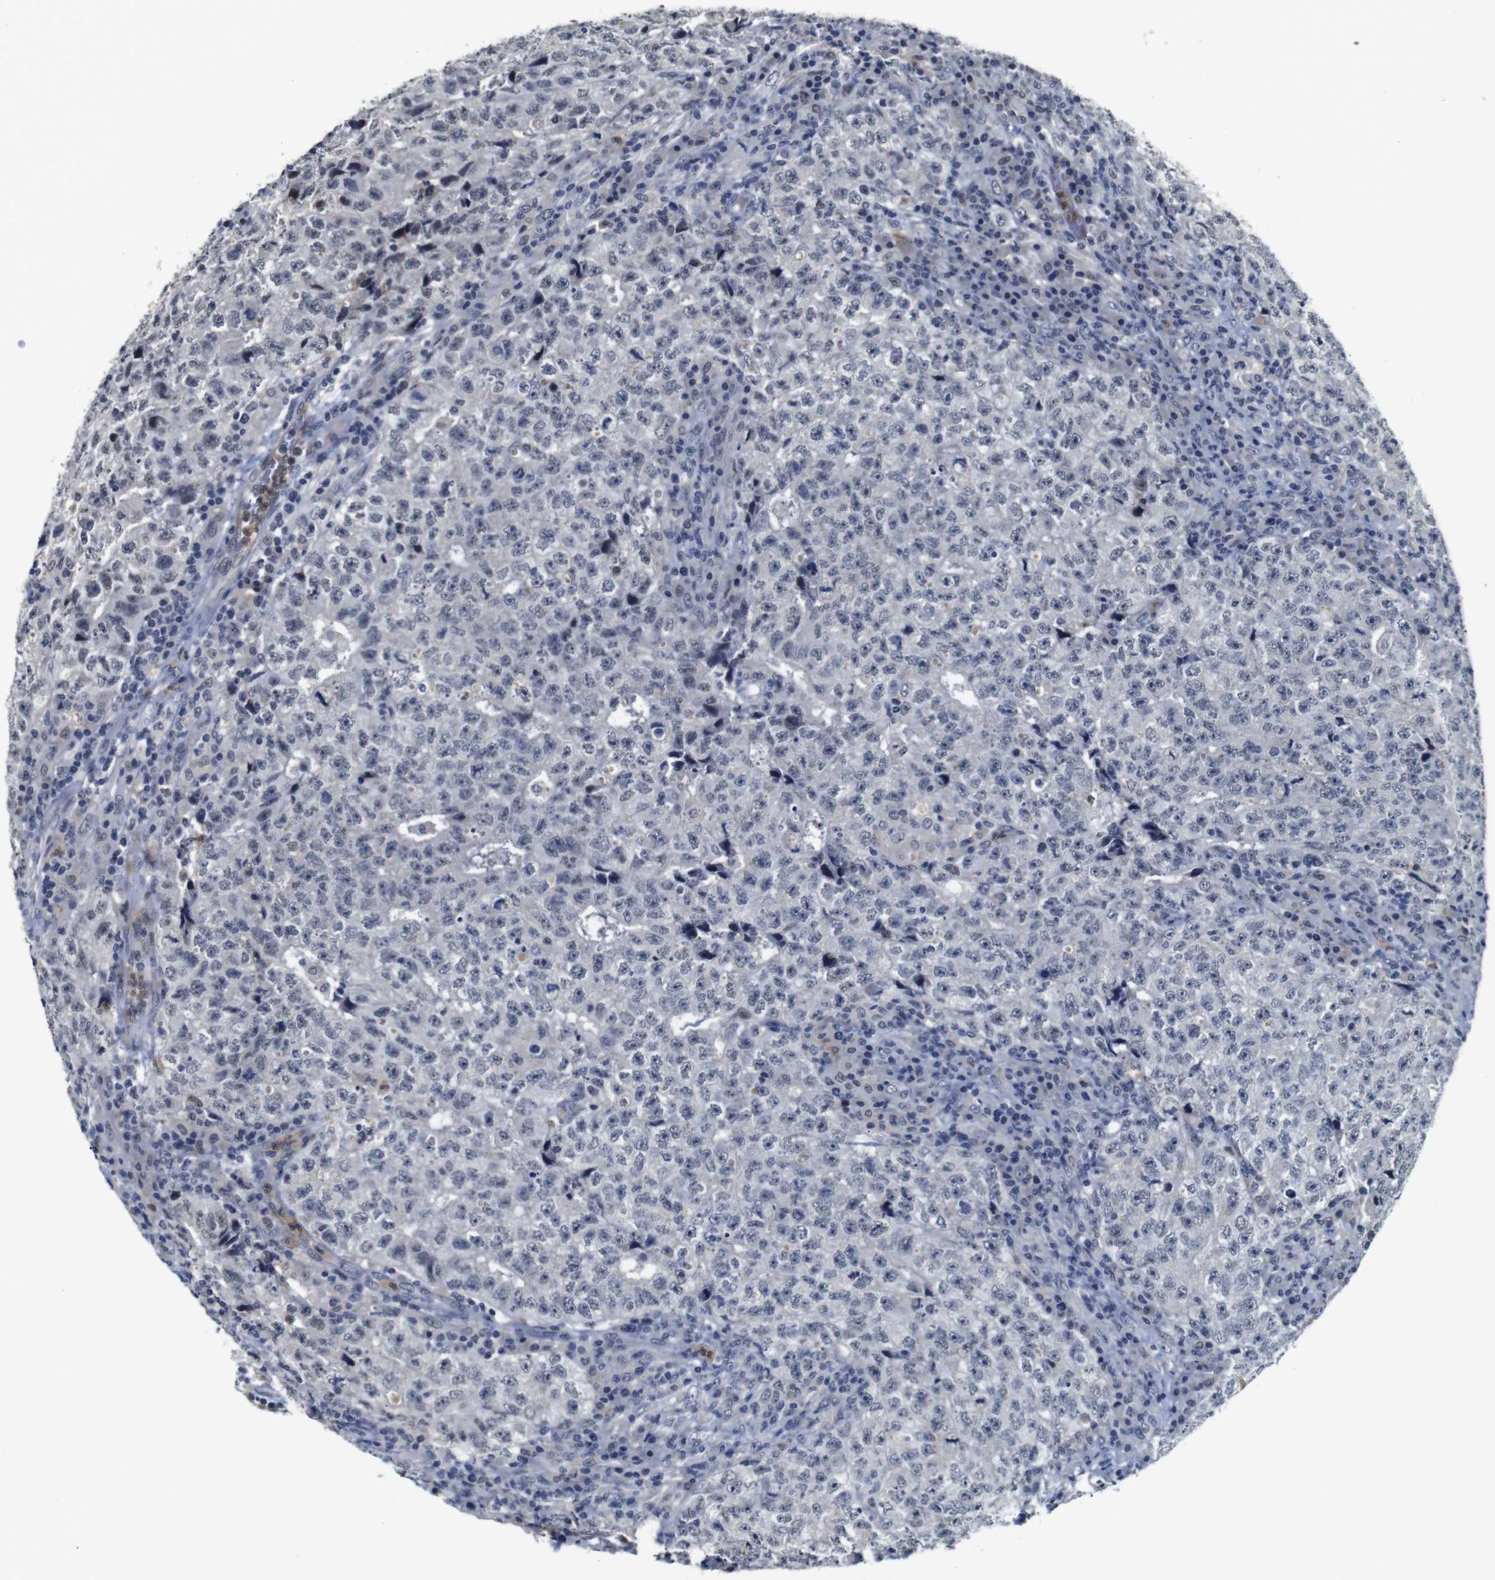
{"staining": {"intensity": "negative", "quantity": "none", "location": "none"}, "tissue": "testis cancer", "cell_type": "Tumor cells", "image_type": "cancer", "snomed": [{"axis": "morphology", "description": "Necrosis, NOS"}, {"axis": "morphology", "description": "Carcinoma, Embryonal, NOS"}, {"axis": "topography", "description": "Testis"}], "caption": "DAB (3,3'-diaminobenzidine) immunohistochemical staining of human testis cancer shows no significant expression in tumor cells.", "gene": "NTRK3", "patient": {"sex": "male", "age": 19}}